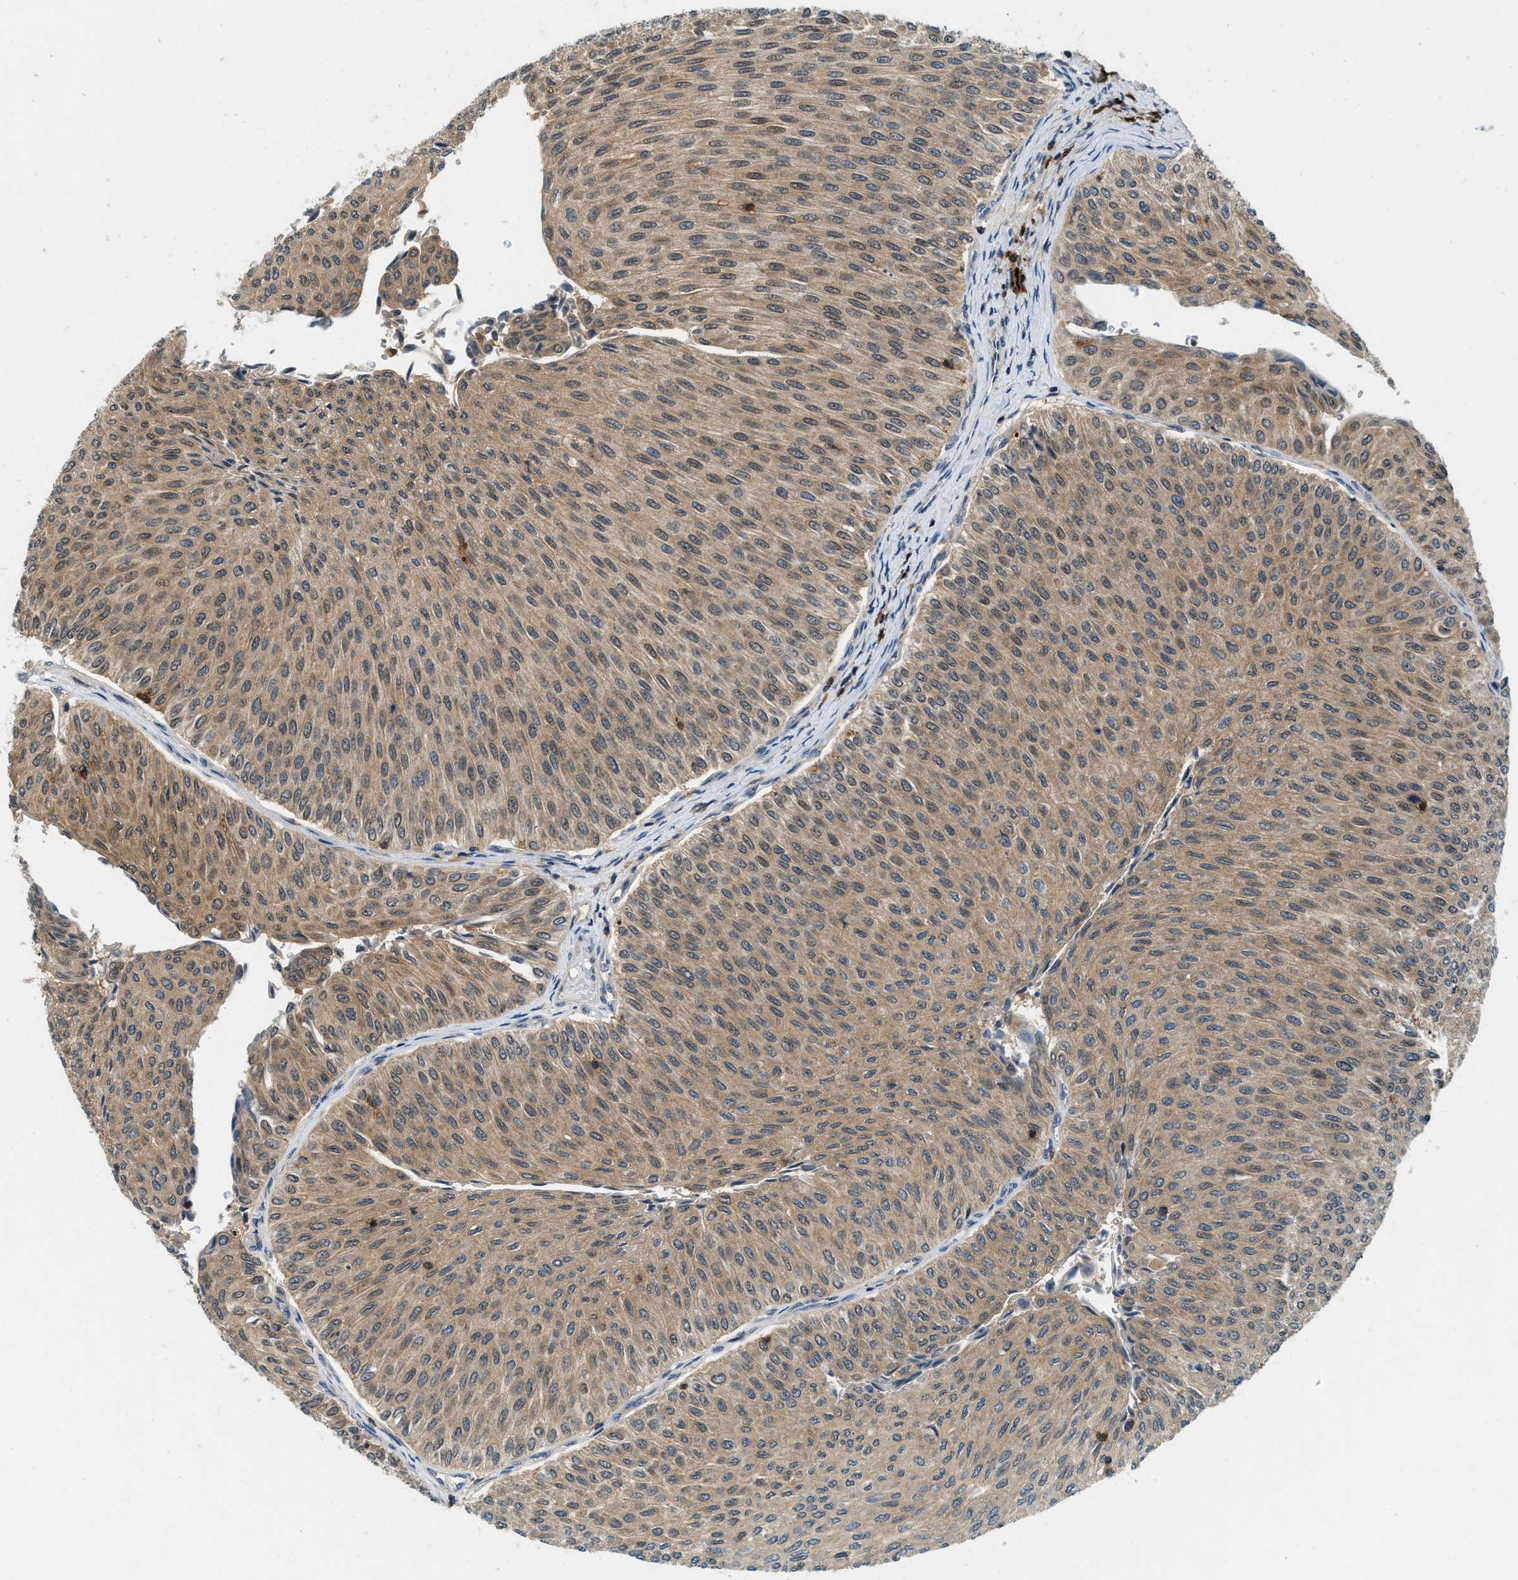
{"staining": {"intensity": "moderate", "quantity": ">75%", "location": "cytoplasmic/membranous,nuclear"}, "tissue": "urothelial cancer", "cell_type": "Tumor cells", "image_type": "cancer", "snomed": [{"axis": "morphology", "description": "Urothelial carcinoma, Low grade"}, {"axis": "topography", "description": "Urinary bladder"}], "caption": "Urothelial cancer was stained to show a protein in brown. There is medium levels of moderate cytoplasmic/membranous and nuclear positivity in about >75% of tumor cells. The protein is shown in brown color, while the nuclei are stained blue.", "gene": "GMPPB", "patient": {"sex": "male", "age": 78}}